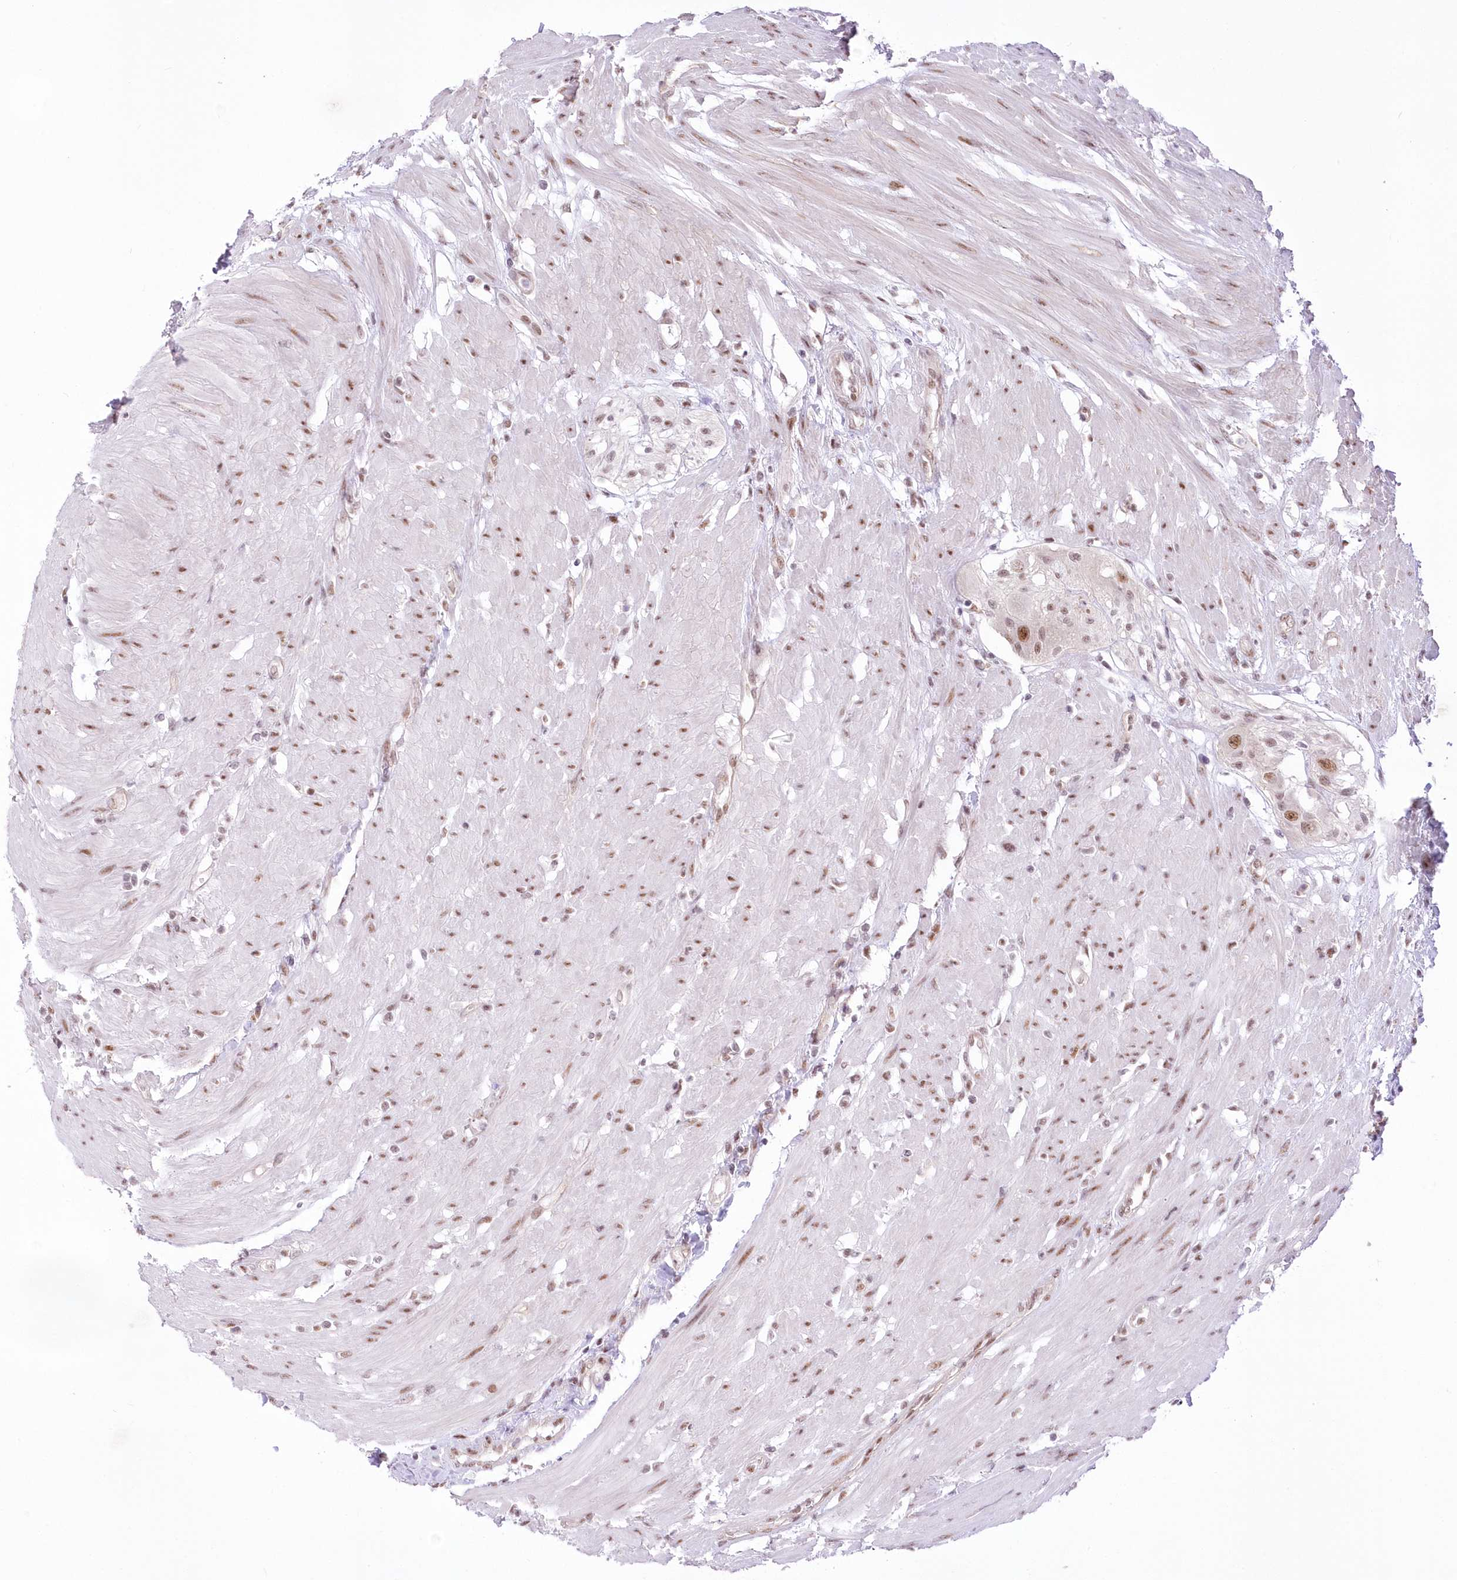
{"staining": {"intensity": "moderate", "quantity": ">75%", "location": "nuclear"}, "tissue": "colorectal cancer", "cell_type": "Tumor cells", "image_type": "cancer", "snomed": [{"axis": "morphology", "description": "Adenocarcinoma, NOS"}, {"axis": "topography", "description": "Colon"}], "caption": "The micrograph exhibits a brown stain indicating the presence of a protein in the nuclear of tumor cells in adenocarcinoma (colorectal).", "gene": "NSUN2", "patient": {"sex": "female", "age": 67}}